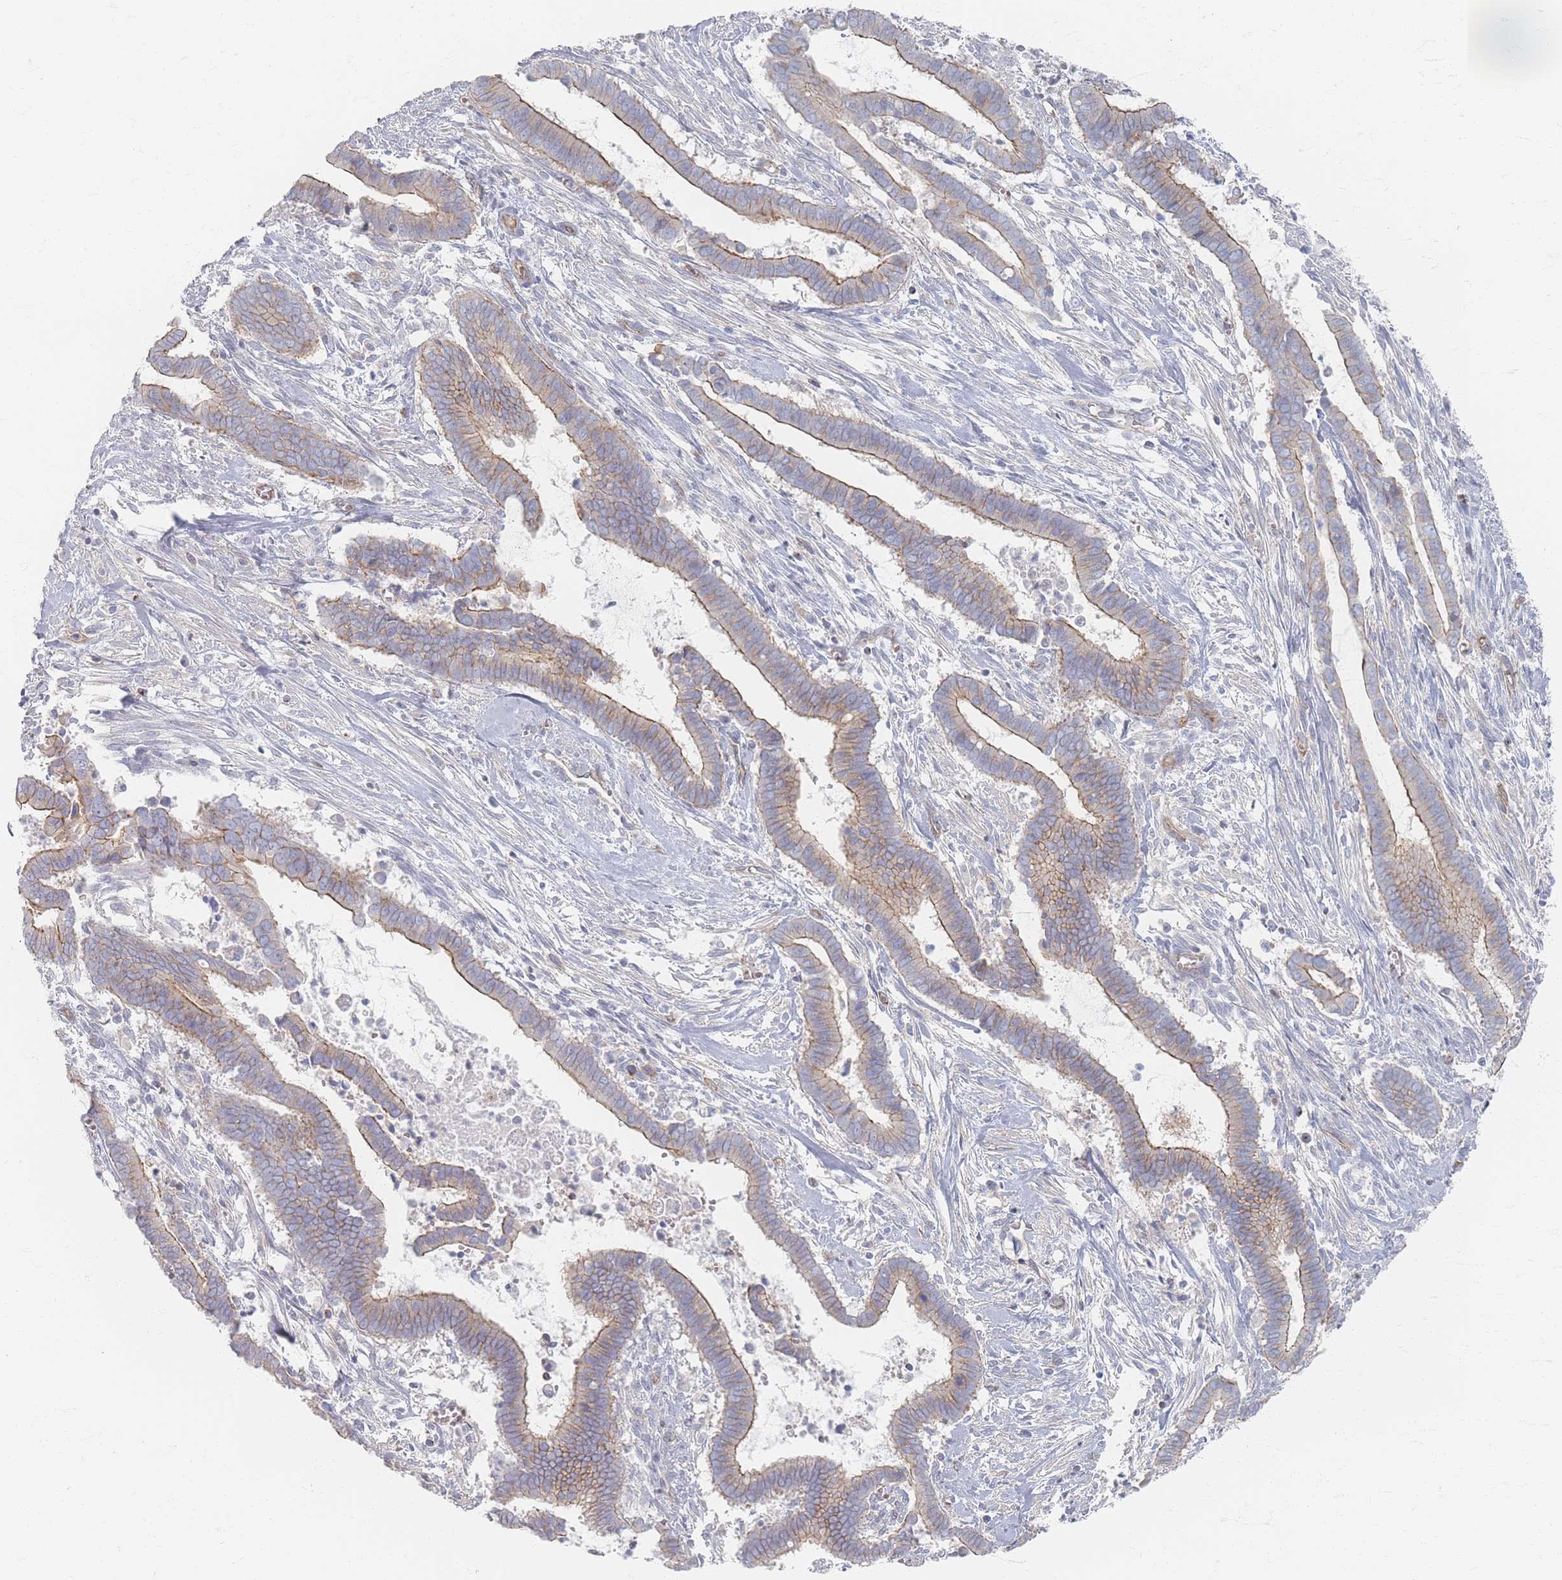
{"staining": {"intensity": "moderate", "quantity": "25%-75%", "location": "cytoplasmic/membranous"}, "tissue": "cervical cancer", "cell_type": "Tumor cells", "image_type": "cancer", "snomed": [{"axis": "morphology", "description": "Adenocarcinoma, NOS"}, {"axis": "topography", "description": "Cervix"}], "caption": "IHC image of neoplastic tissue: human adenocarcinoma (cervical) stained using immunohistochemistry (IHC) displays medium levels of moderate protein expression localized specifically in the cytoplasmic/membranous of tumor cells, appearing as a cytoplasmic/membranous brown color.", "gene": "GNB1", "patient": {"sex": "female", "age": 44}}